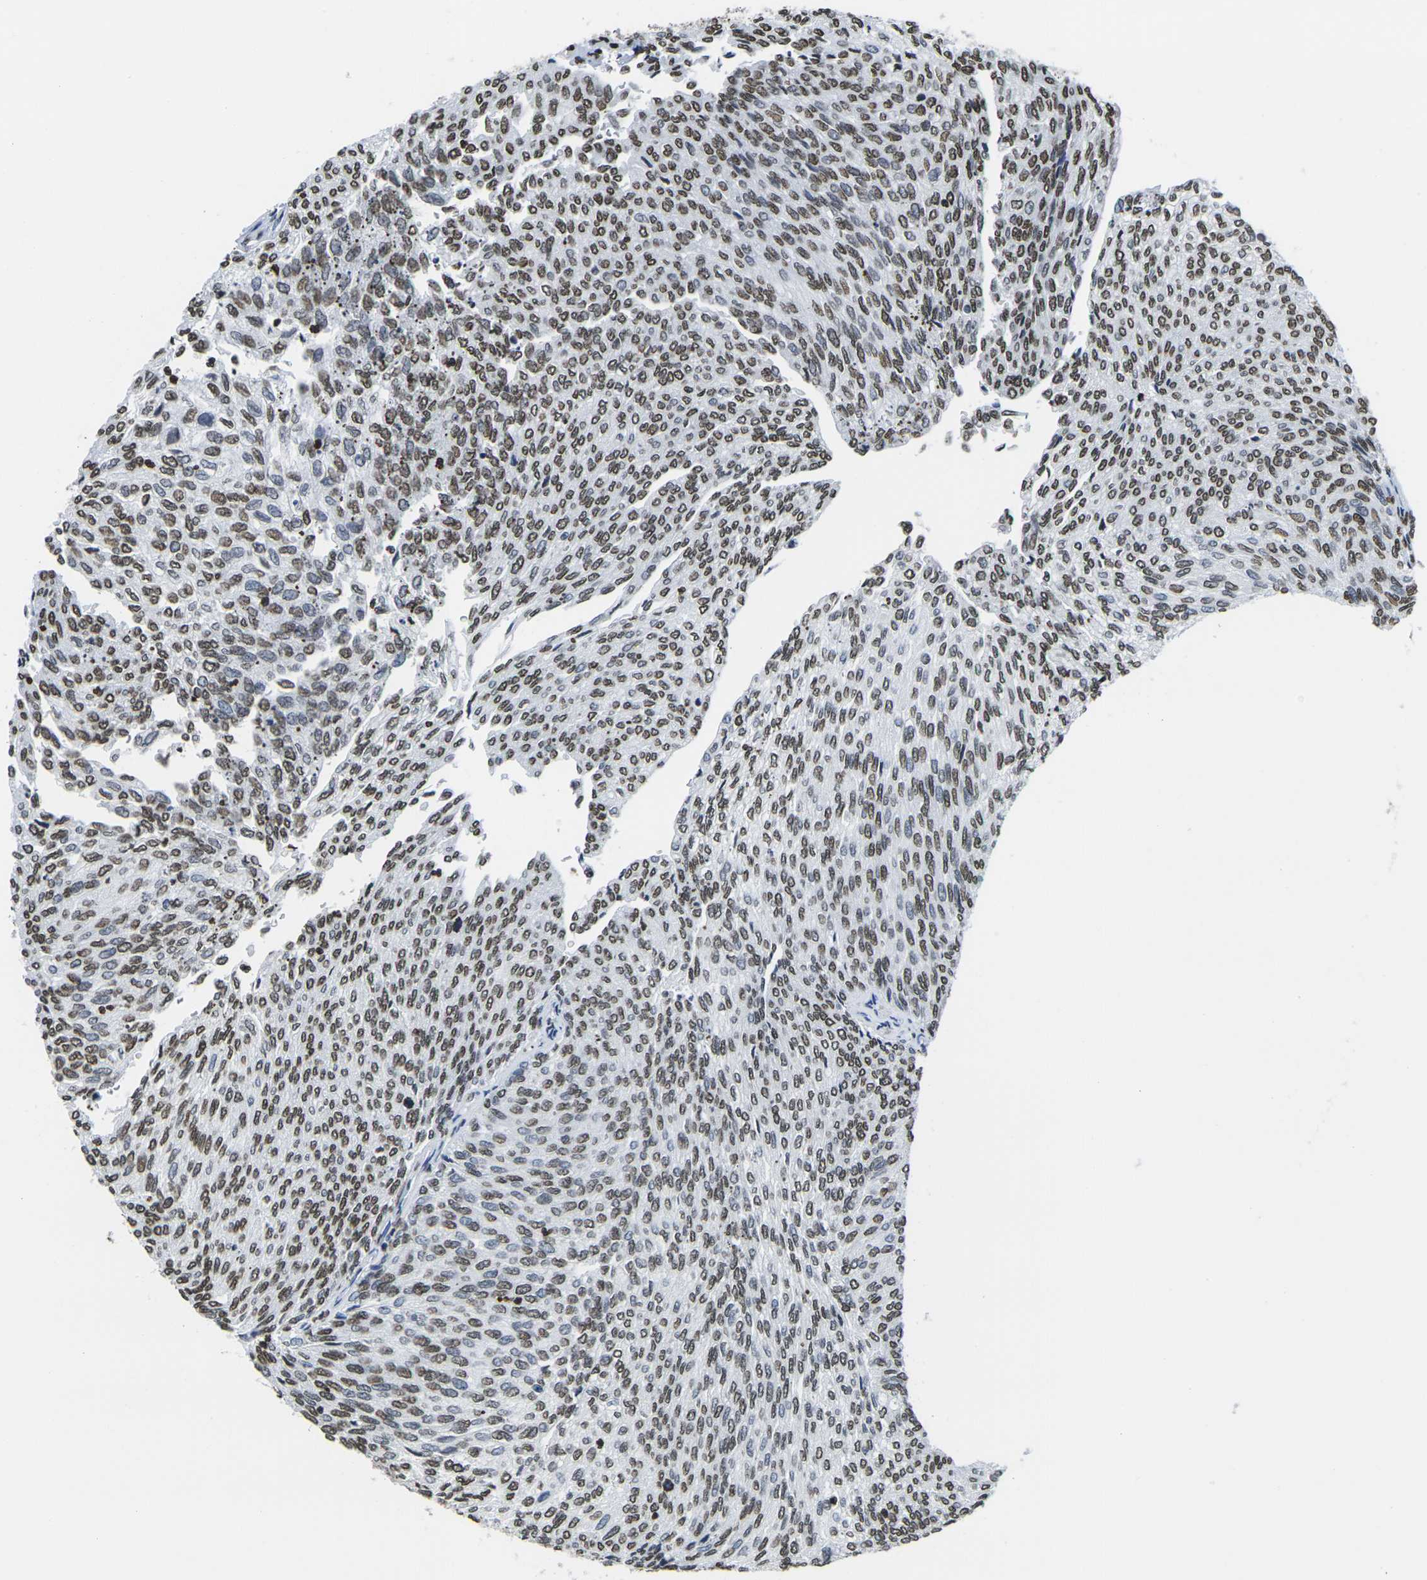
{"staining": {"intensity": "strong", "quantity": ">75%", "location": "nuclear"}, "tissue": "urothelial cancer", "cell_type": "Tumor cells", "image_type": "cancer", "snomed": [{"axis": "morphology", "description": "Urothelial carcinoma, Low grade"}, {"axis": "topography", "description": "Urinary bladder"}], "caption": "Low-grade urothelial carcinoma stained with a brown dye exhibits strong nuclear positive staining in about >75% of tumor cells.", "gene": "DRAXIN", "patient": {"sex": "female", "age": 79}}